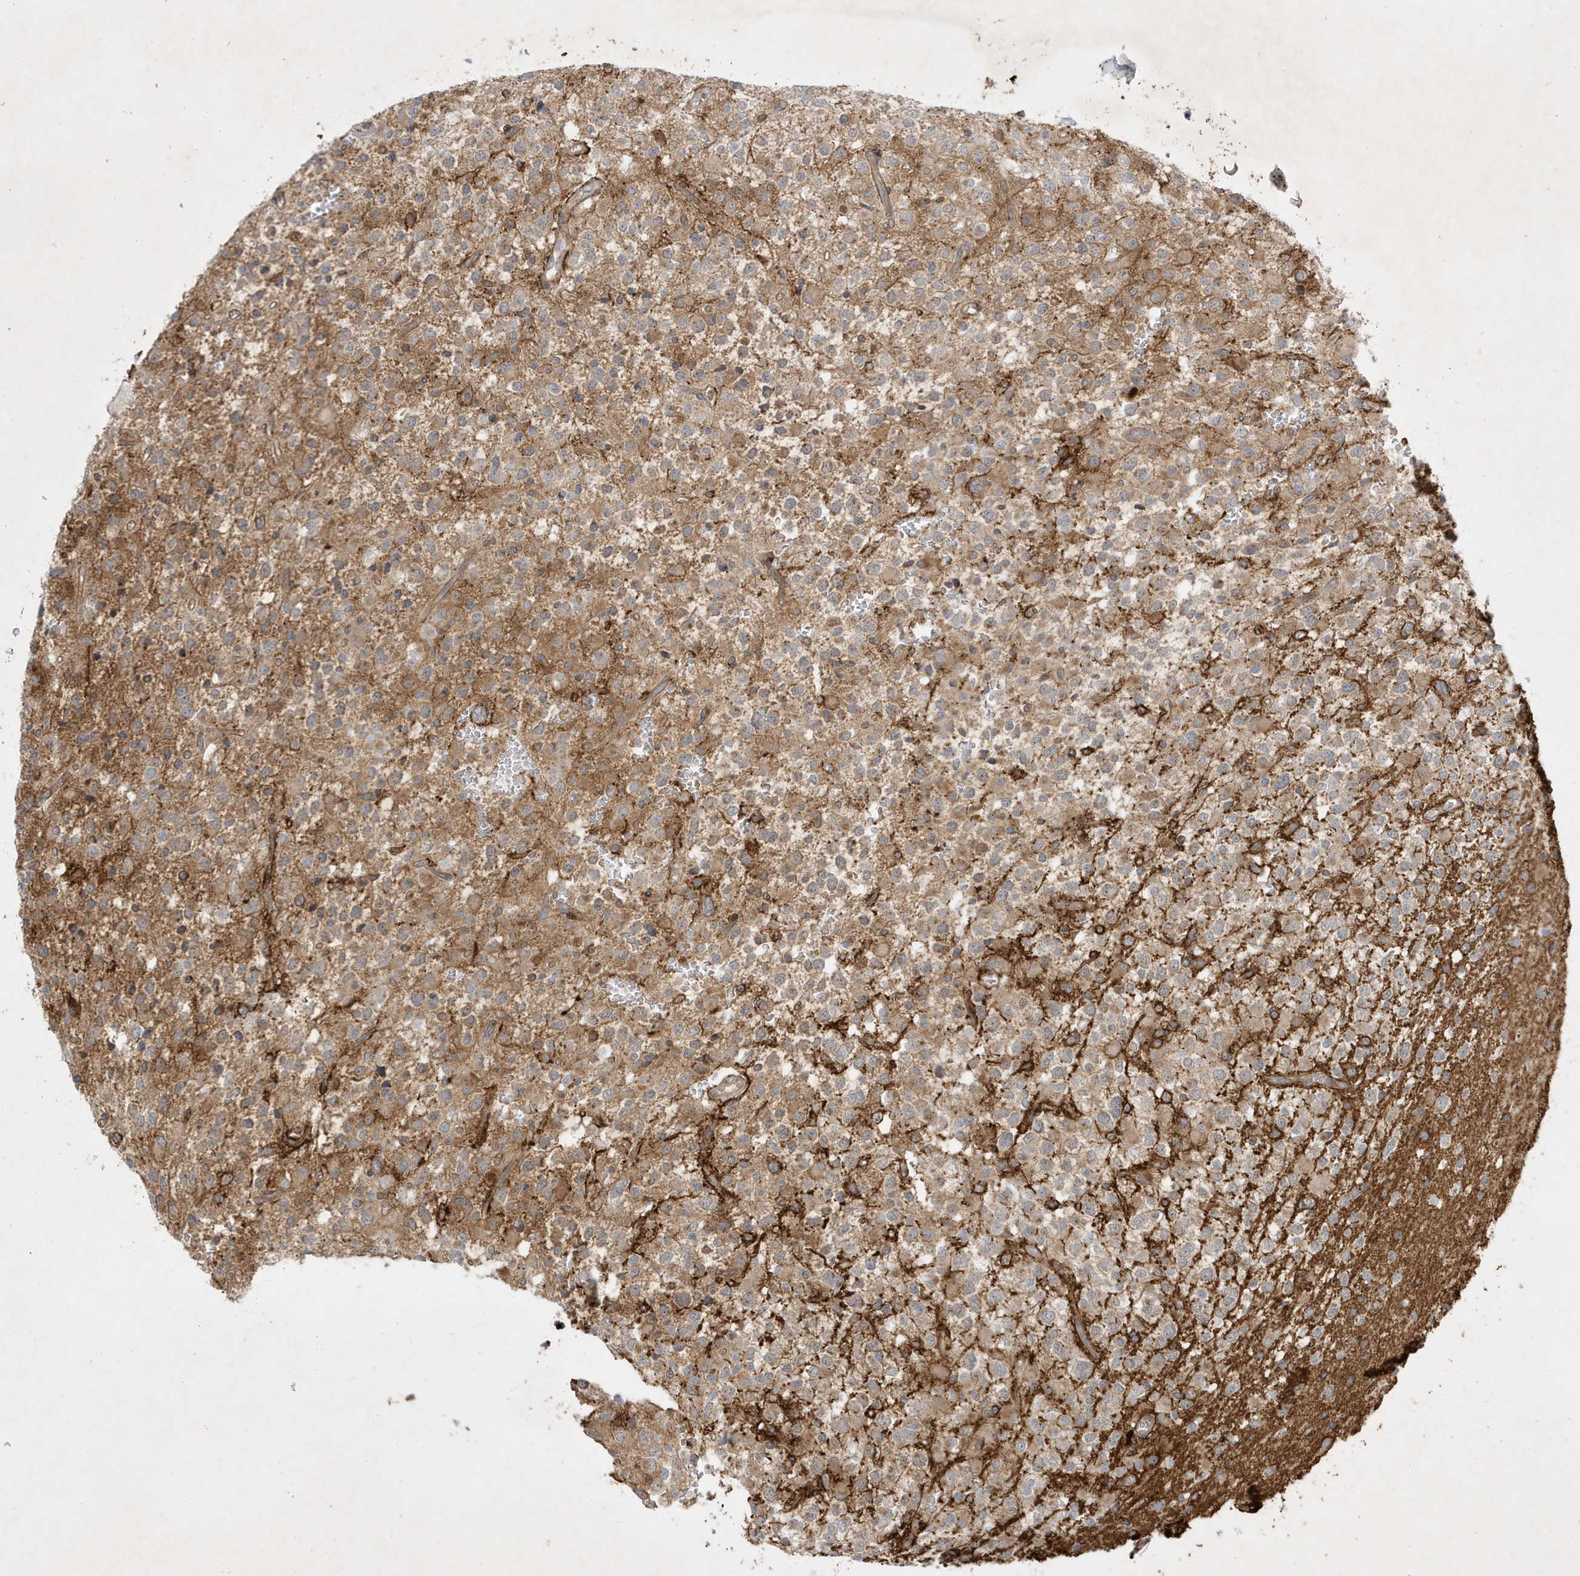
{"staining": {"intensity": "weak", "quantity": ">75%", "location": "cytoplasmic/membranous"}, "tissue": "glioma", "cell_type": "Tumor cells", "image_type": "cancer", "snomed": [{"axis": "morphology", "description": "Glioma, malignant, High grade"}, {"axis": "topography", "description": "Brain"}], "caption": "Immunohistochemical staining of glioma shows low levels of weak cytoplasmic/membranous positivity in approximately >75% of tumor cells.", "gene": "IFT57", "patient": {"sex": "male", "age": 34}}